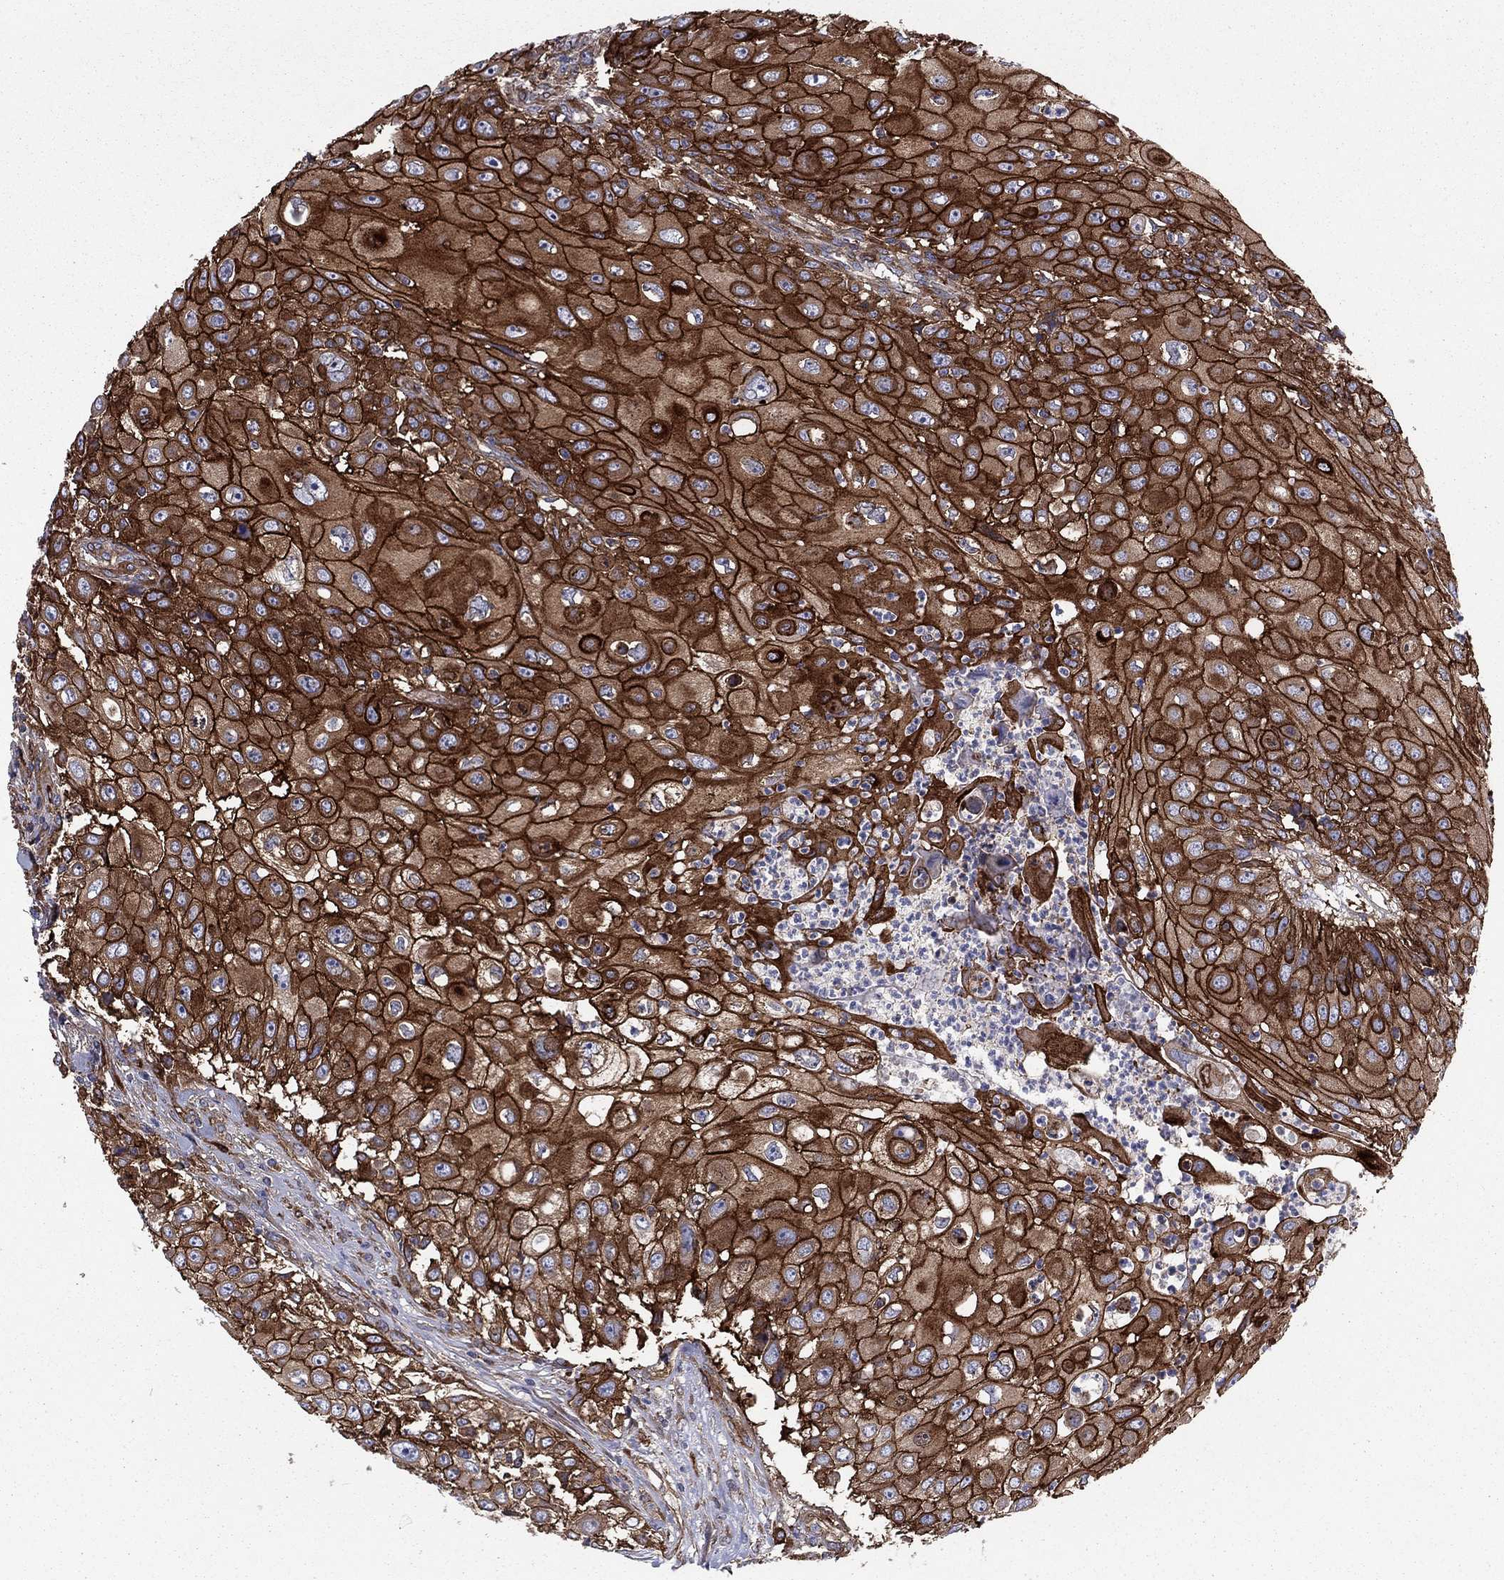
{"staining": {"intensity": "strong", "quantity": ">75%", "location": "cytoplasmic/membranous"}, "tissue": "urothelial cancer", "cell_type": "Tumor cells", "image_type": "cancer", "snomed": [{"axis": "morphology", "description": "Urothelial carcinoma, High grade"}, {"axis": "topography", "description": "Urinary bladder"}], "caption": "High-grade urothelial carcinoma stained with DAB IHC displays high levels of strong cytoplasmic/membranous positivity in about >75% of tumor cells. The staining was performed using DAB (3,3'-diaminobenzidine), with brown indicating positive protein expression. Nuclei are stained blue with hematoxylin.", "gene": "EHBP1L1", "patient": {"sex": "female", "age": 79}}